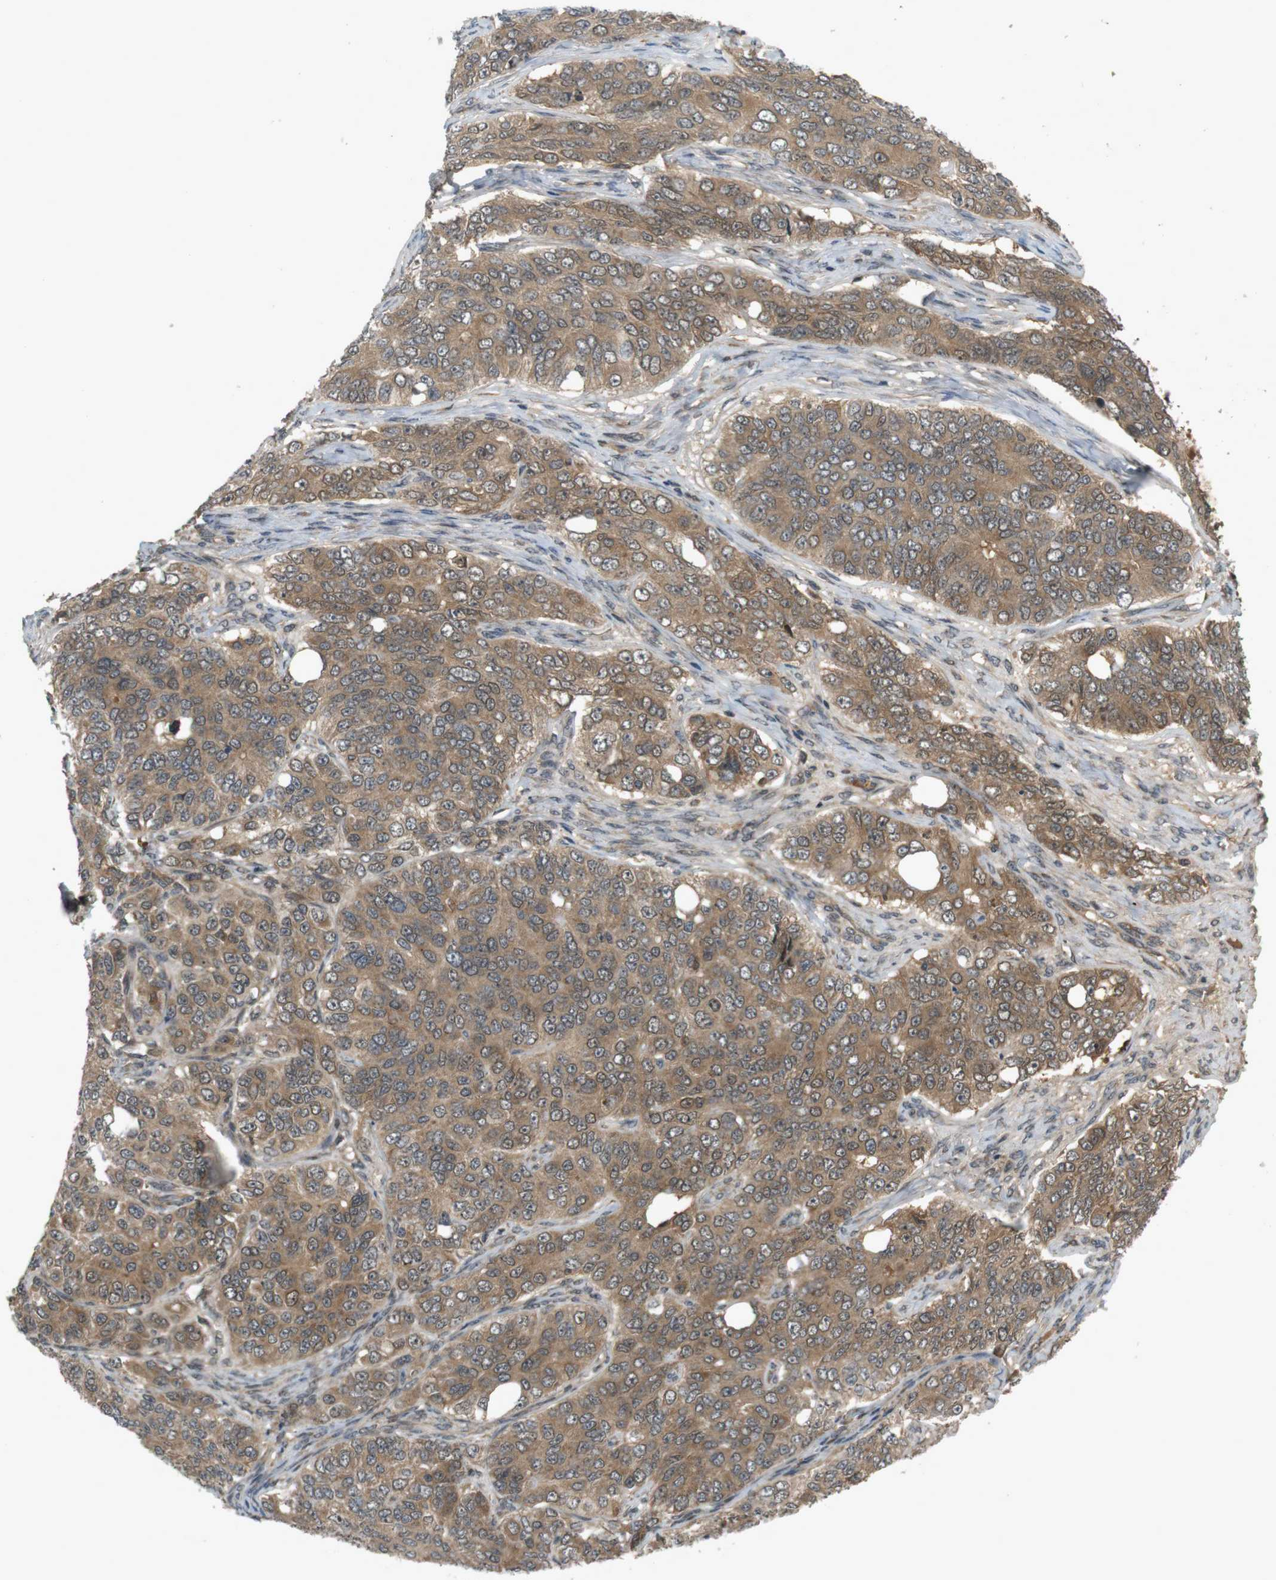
{"staining": {"intensity": "moderate", "quantity": ">75%", "location": "cytoplasmic/membranous"}, "tissue": "ovarian cancer", "cell_type": "Tumor cells", "image_type": "cancer", "snomed": [{"axis": "morphology", "description": "Carcinoma, endometroid"}, {"axis": "topography", "description": "Ovary"}], "caption": "Moderate cytoplasmic/membranous positivity is seen in approximately >75% of tumor cells in ovarian cancer. (Stains: DAB (3,3'-diaminobenzidine) in brown, nuclei in blue, Microscopy: brightfield microscopy at high magnification).", "gene": "NFKBIE", "patient": {"sex": "female", "age": 51}}